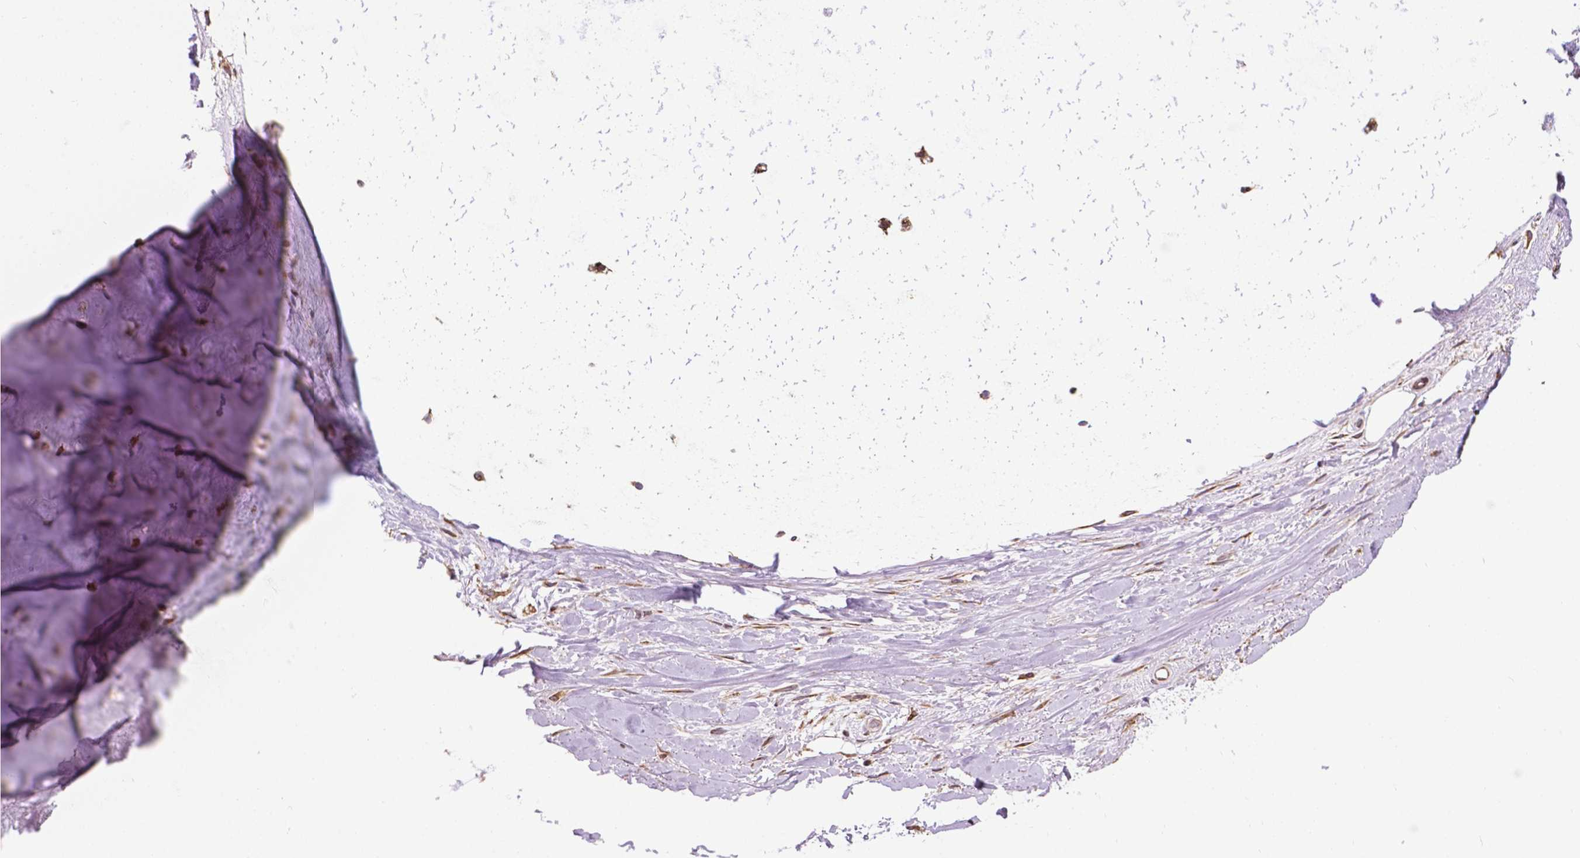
{"staining": {"intensity": "negative", "quantity": "none", "location": "none"}, "tissue": "soft tissue", "cell_type": "Chondrocytes", "image_type": "normal", "snomed": [{"axis": "morphology", "description": "Normal tissue, NOS"}, {"axis": "topography", "description": "Cartilage tissue"}], "caption": "IHC of normal human soft tissue demonstrates no expression in chondrocytes. (DAB (3,3'-diaminobenzidine) immunohistochemistry (IHC), high magnification).", "gene": "GANAB", "patient": {"sex": "male", "age": 57}}